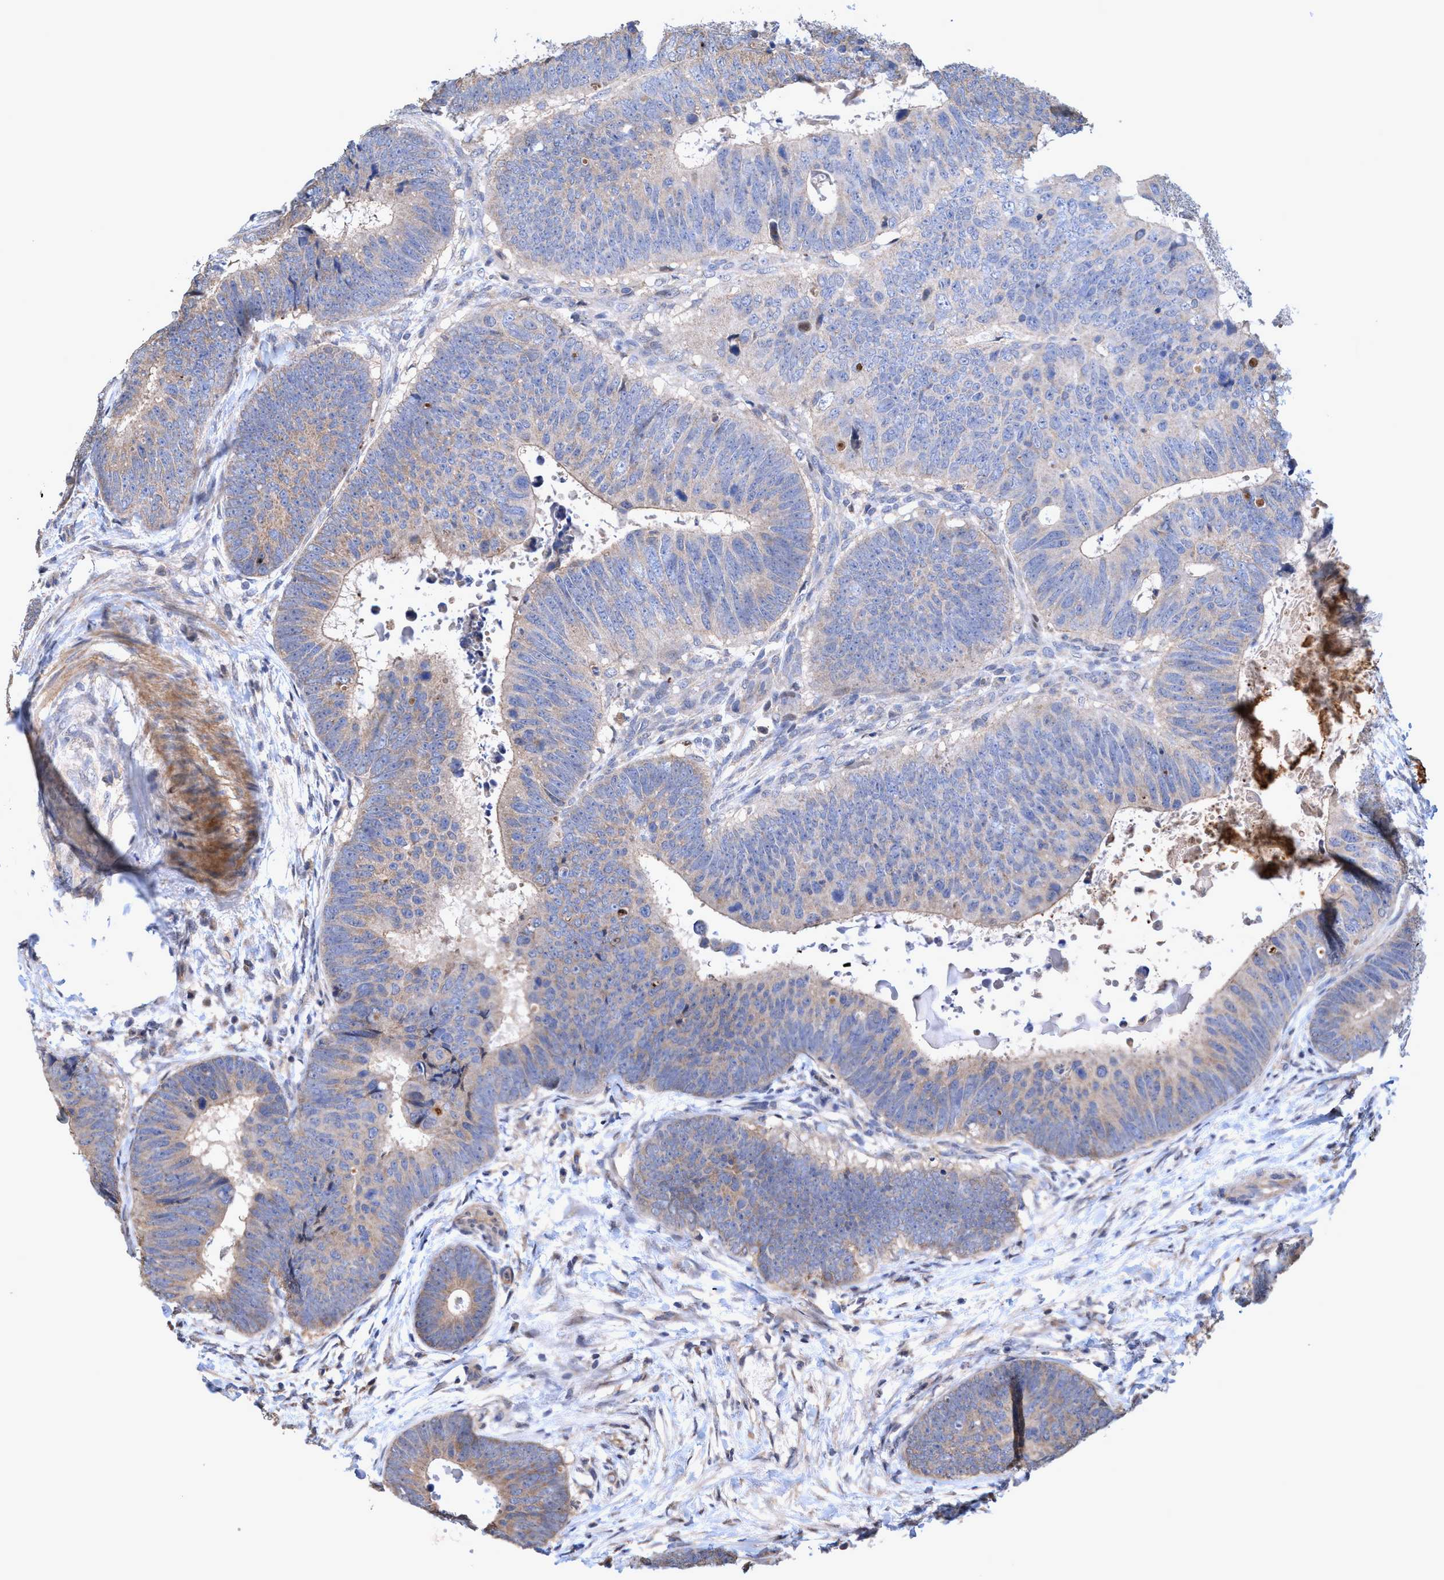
{"staining": {"intensity": "weak", "quantity": "<25%", "location": "cytoplasmic/membranous"}, "tissue": "colorectal cancer", "cell_type": "Tumor cells", "image_type": "cancer", "snomed": [{"axis": "morphology", "description": "Adenocarcinoma, NOS"}, {"axis": "topography", "description": "Colon"}], "caption": "The image displays no staining of tumor cells in colorectal adenocarcinoma.", "gene": "ZNF677", "patient": {"sex": "male", "age": 56}}